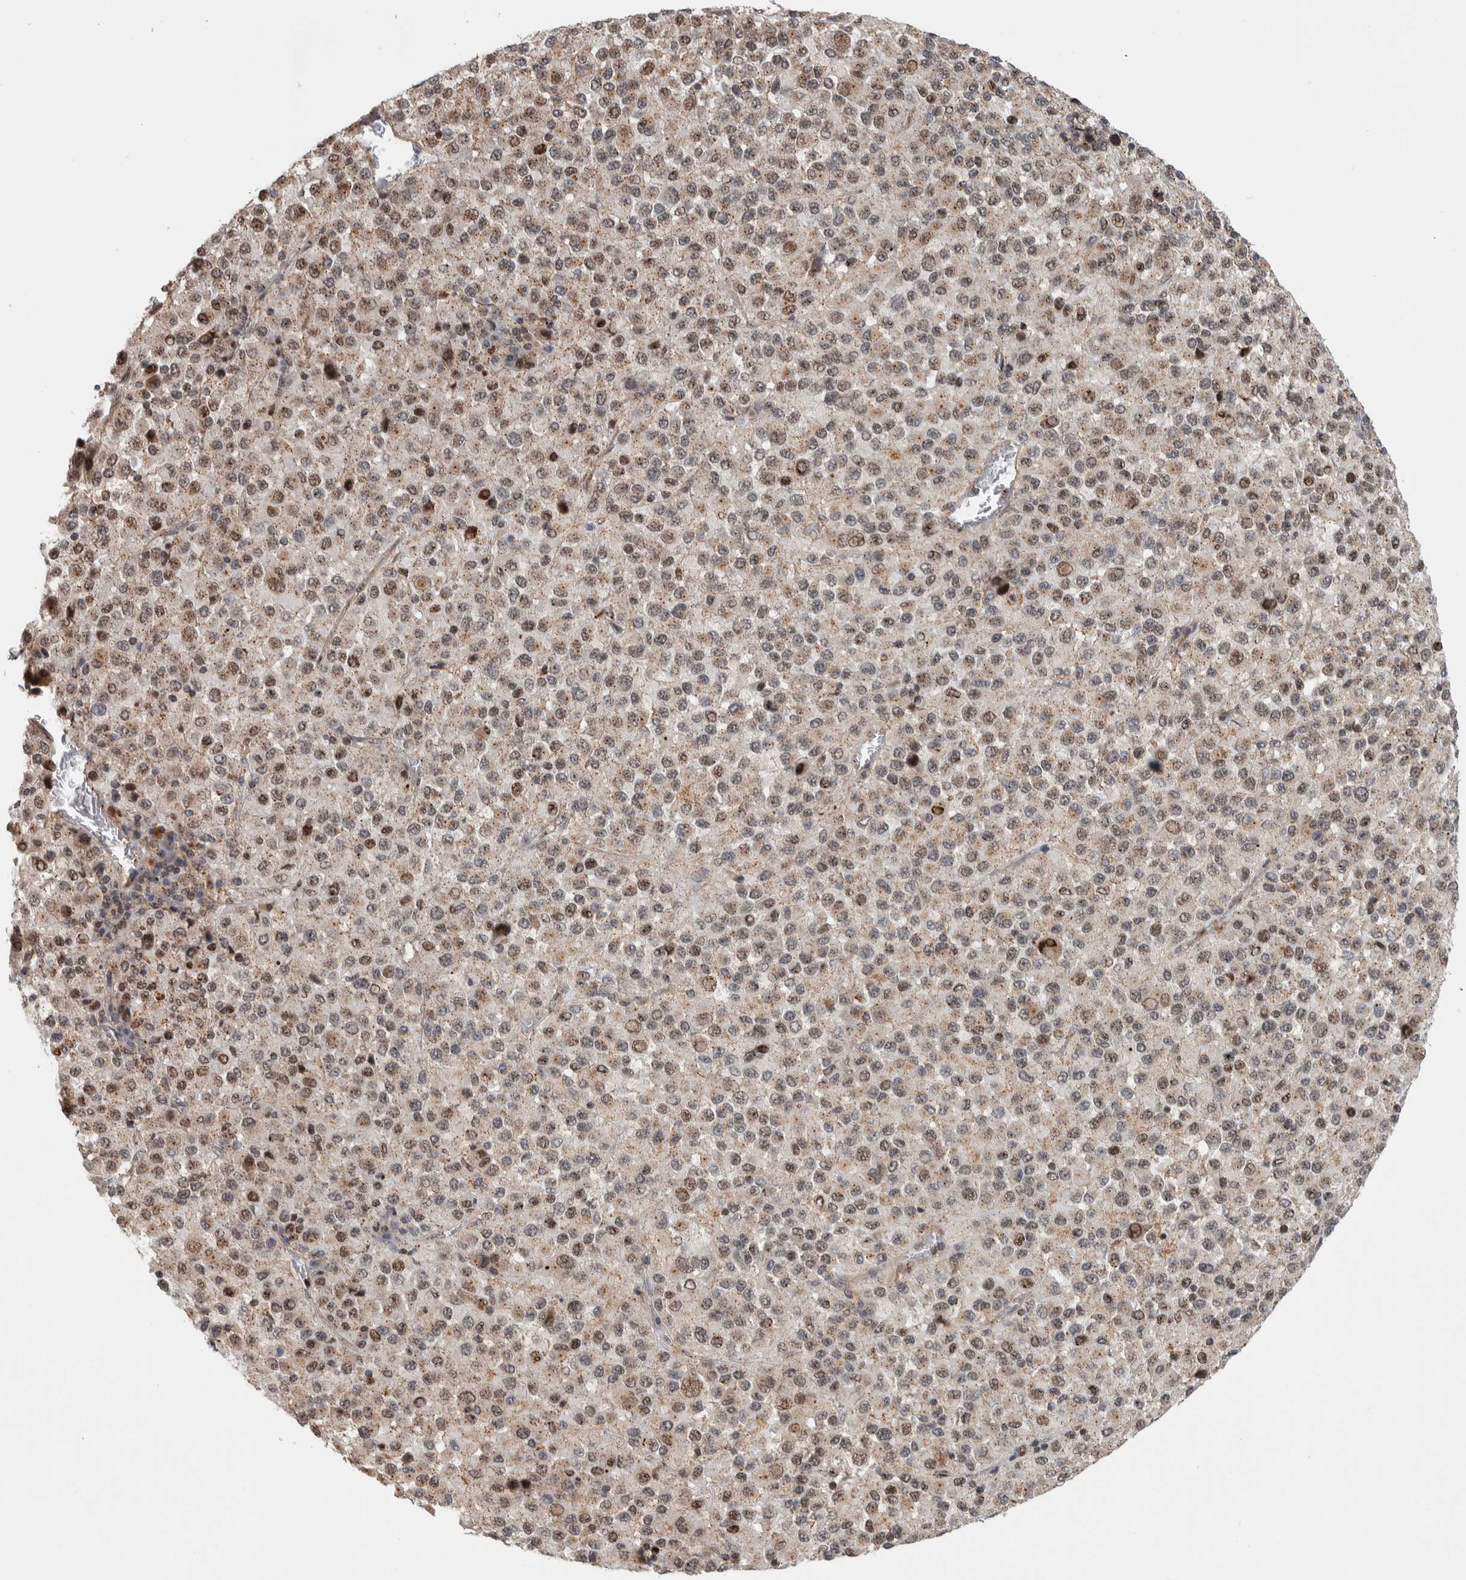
{"staining": {"intensity": "weak", "quantity": ">75%", "location": "cytoplasmic/membranous,nuclear"}, "tissue": "melanoma", "cell_type": "Tumor cells", "image_type": "cancer", "snomed": [{"axis": "morphology", "description": "Malignant melanoma, Metastatic site"}, {"axis": "topography", "description": "Lung"}], "caption": "The immunohistochemical stain highlights weak cytoplasmic/membranous and nuclear staining in tumor cells of melanoma tissue.", "gene": "MSL1", "patient": {"sex": "male", "age": 64}}